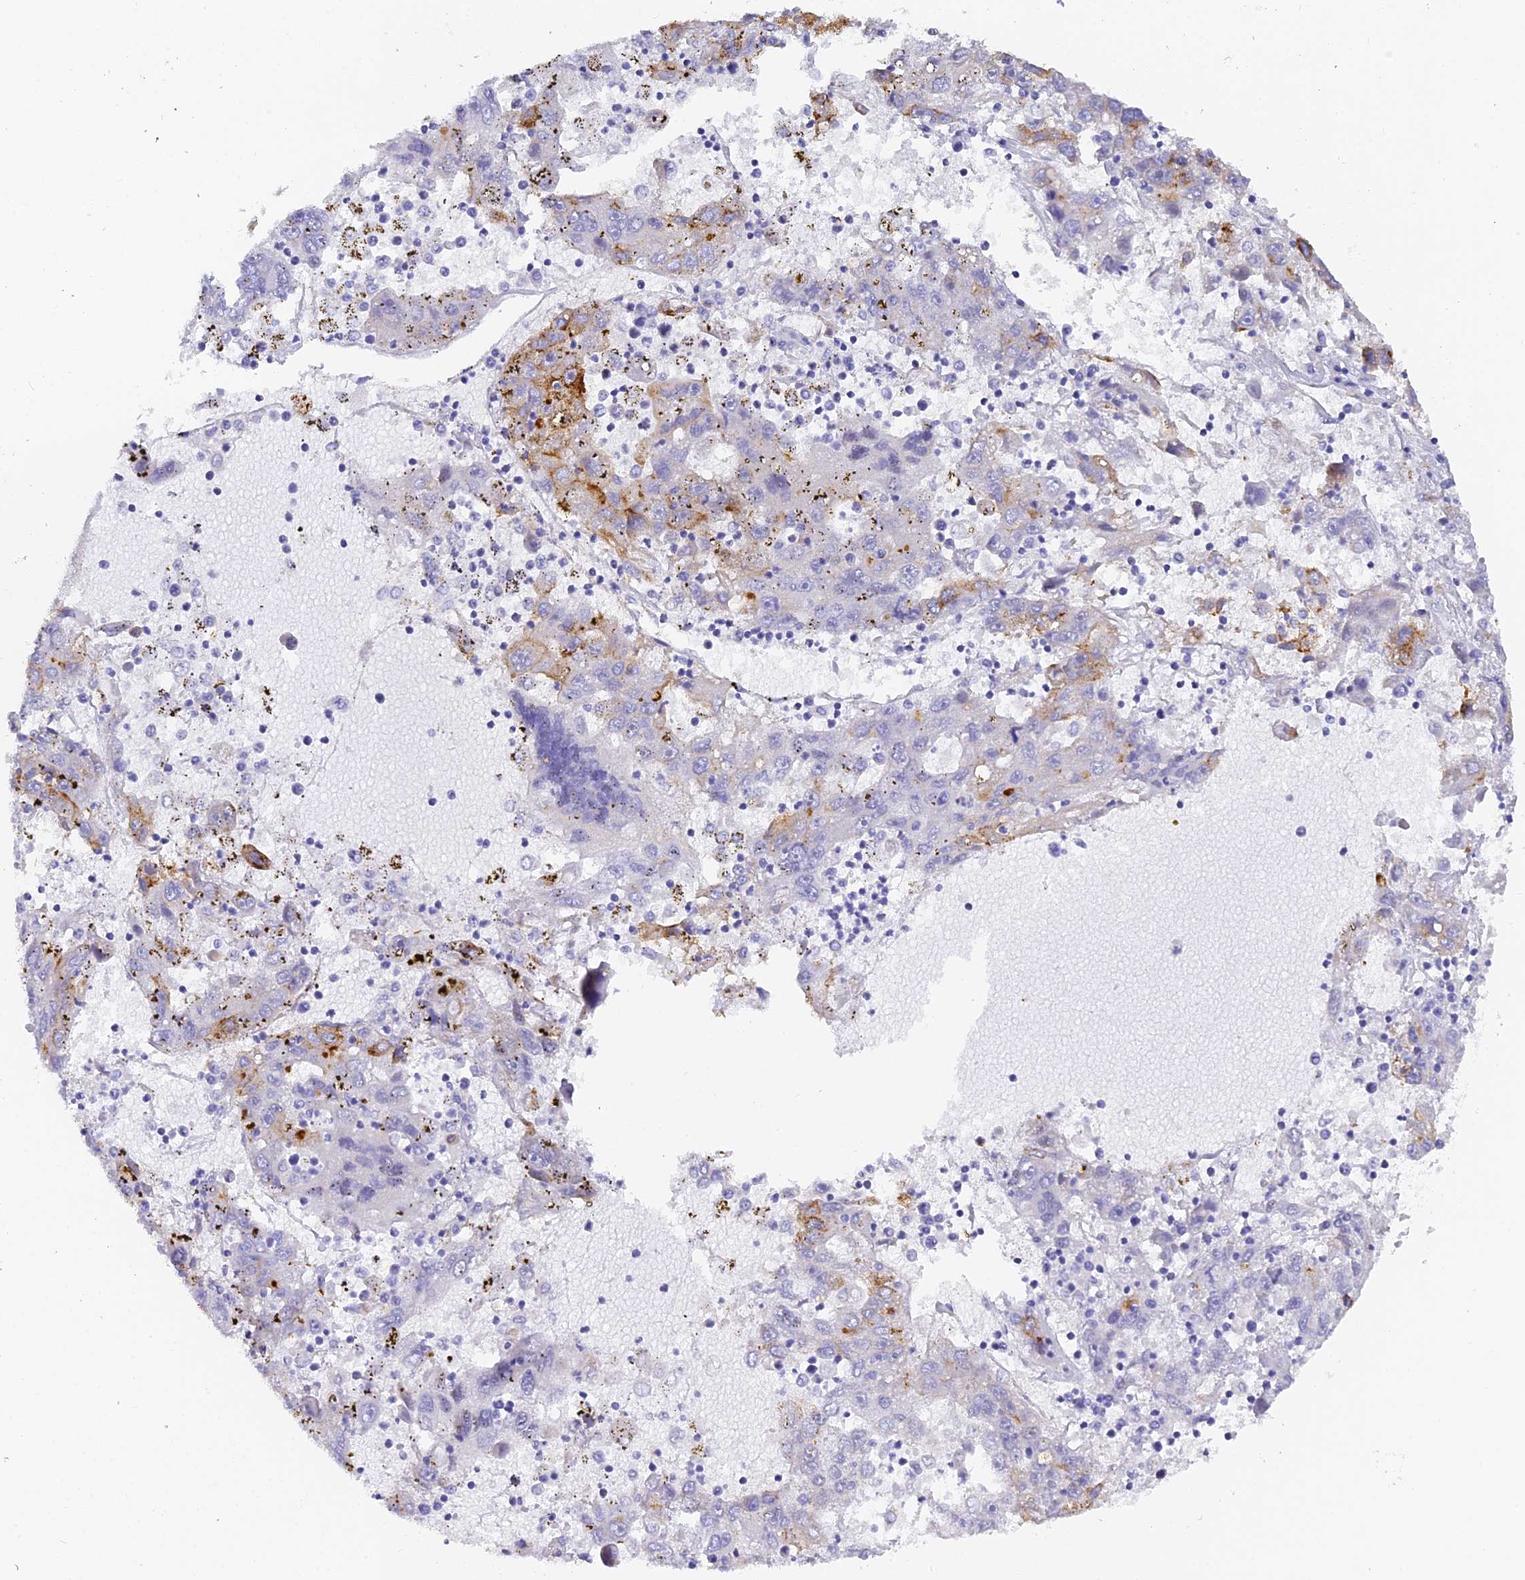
{"staining": {"intensity": "moderate", "quantity": "<25%", "location": "cytoplasmic/membranous"}, "tissue": "liver cancer", "cell_type": "Tumor cells", "image_type": "cancer", "snomed": [{"axis": "morphology", "description": "Carcinoma, Hepatocellular, NOS"}, {"axis": "topography", "description": "Liver"}], "caption": "This is a photomicrograph of immunohistochemistry staining of liver hepatocellular carcinoma, which shows moderate positivity in the cytoplasmic/membranous of tumor cells.", "gene": "GJA1", "patient": {"sex": "male", "age": 49}}